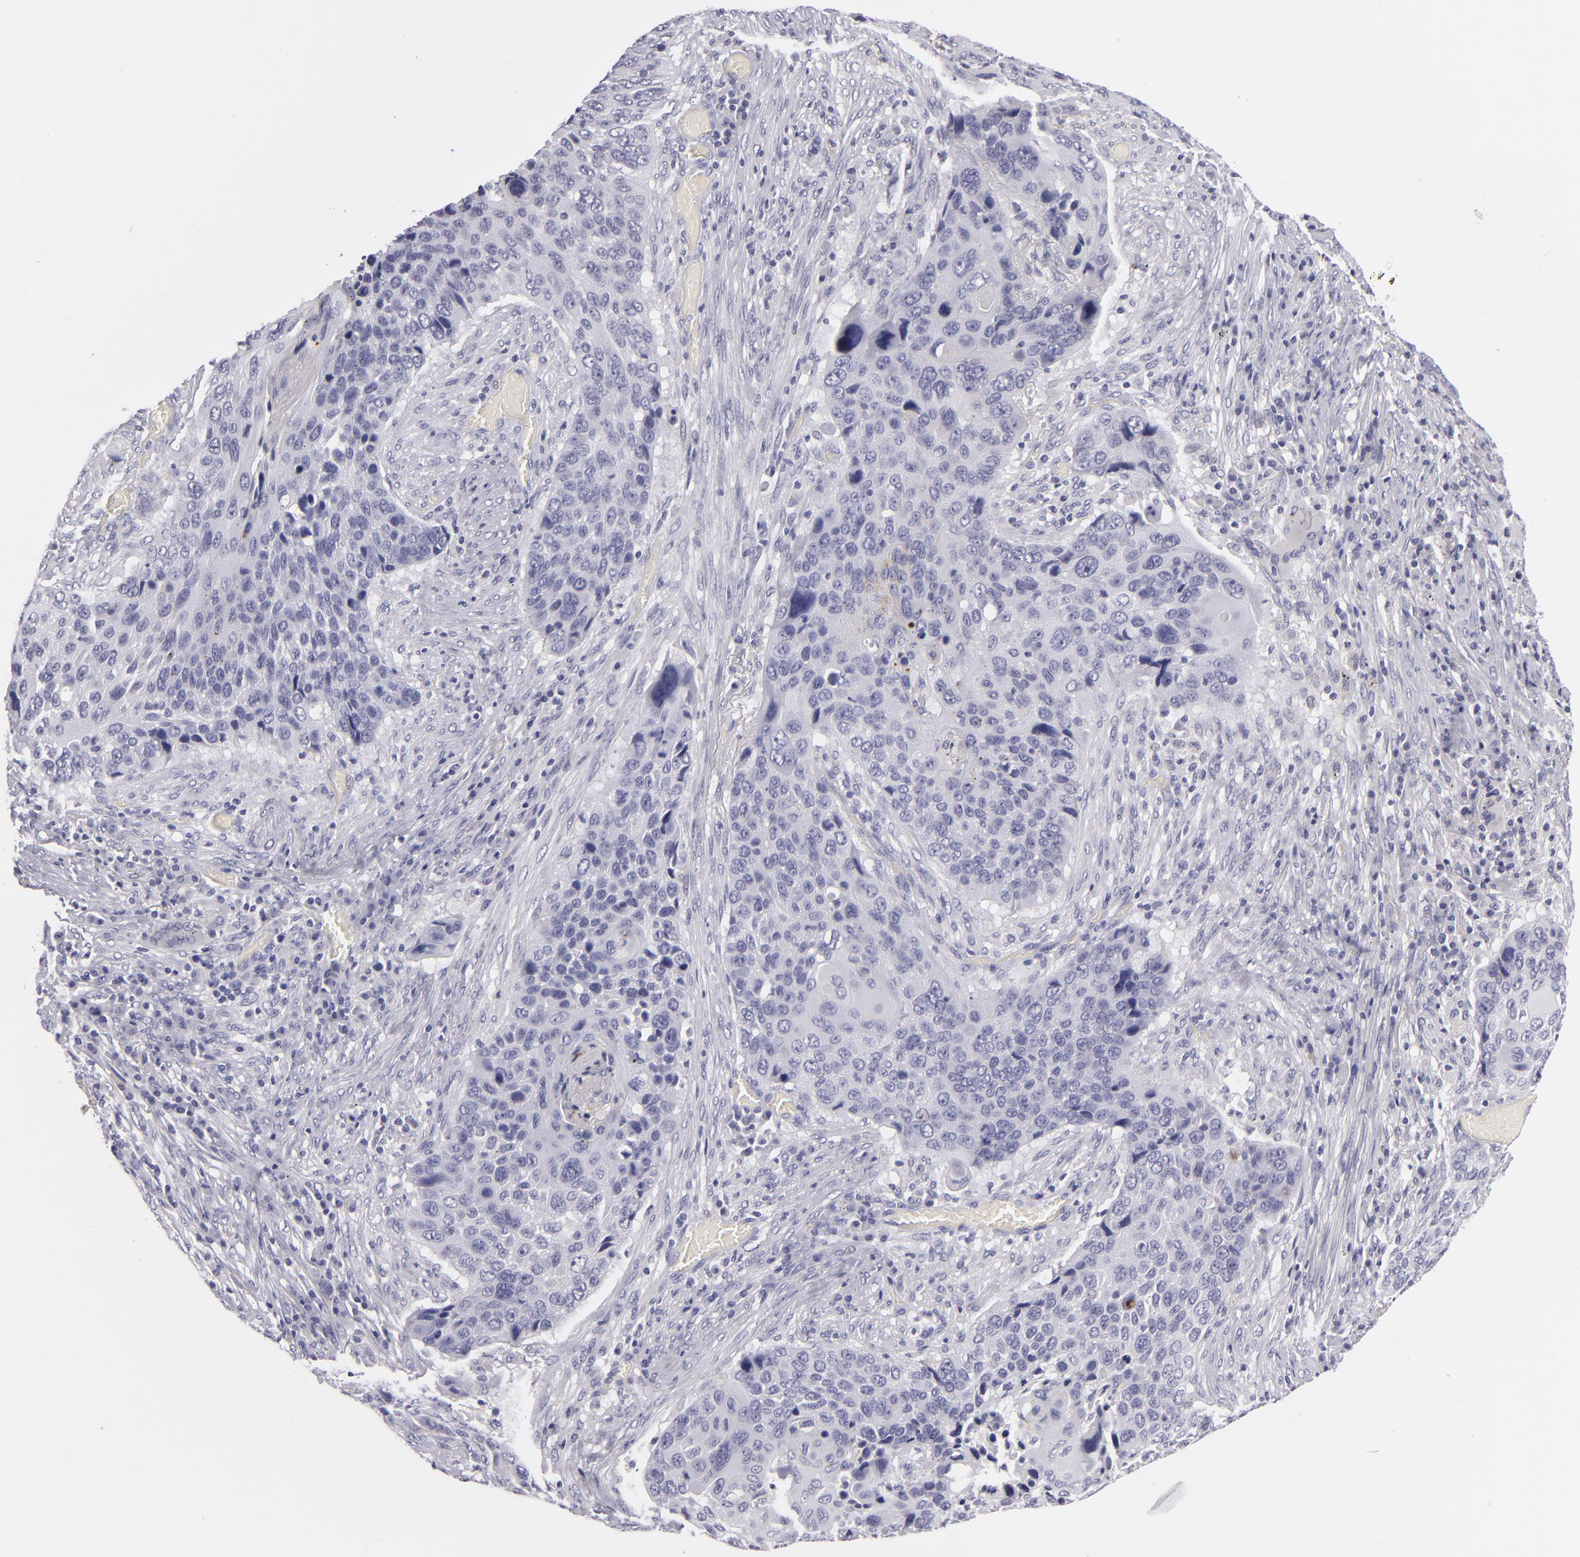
{"staining": {"intensity": "negative", "quantity": "none", "location": "none"}, "tissue": "lung cancer", "cell_type": "Tumor cells", "image_type": "cancer", "snomed": [{"axis": "morphology", "description": "Squamous cell carcinoma, NOS"}, {"axis": "topography", "description": "Lung"}], "caption": "Histopathology image shows no significant protein staining in tumor cells of lung cancer.", "gene": "TNNC1", "patient": {"sex": "male", "age": 68}}